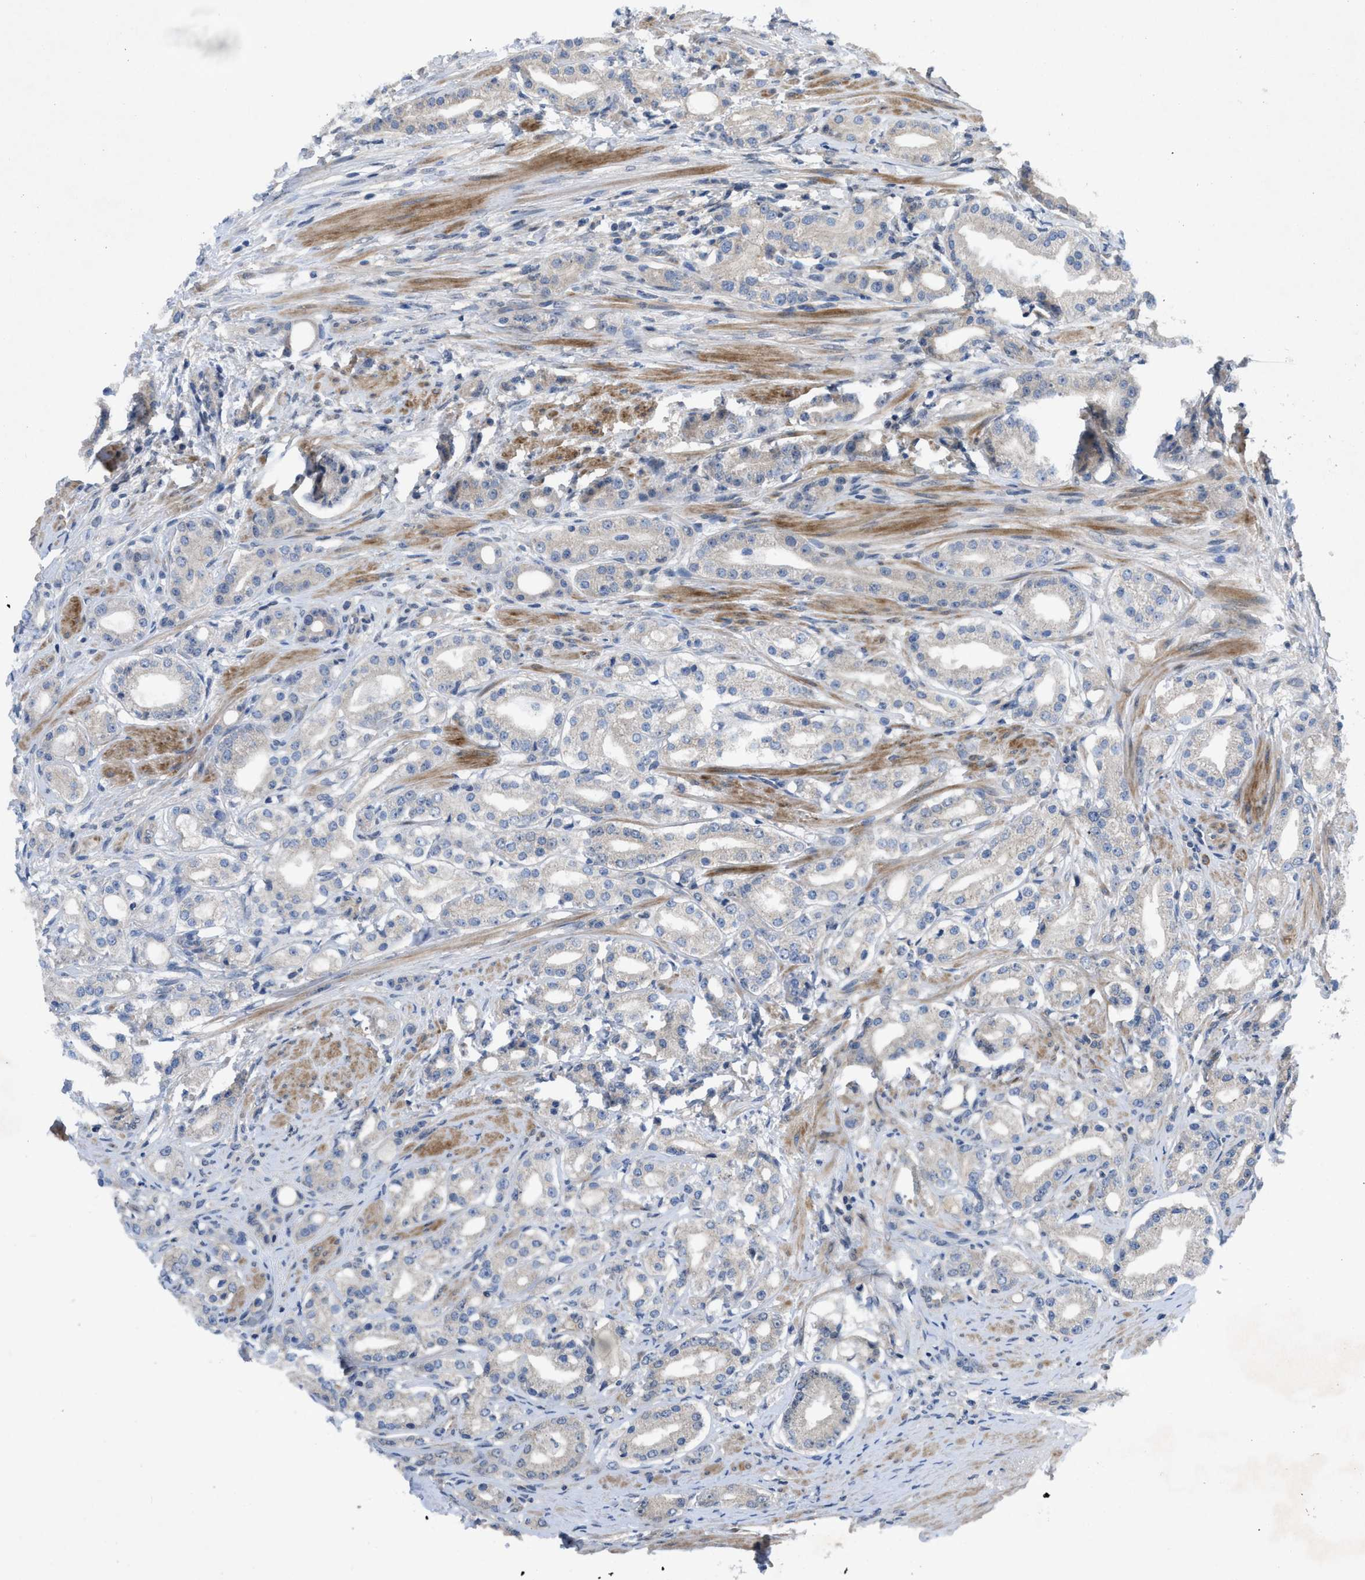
{"staining": {"intensity": "negative", "quantity": "none", "location": "none"}, "tissue": "prostate cancer", "cell_type": "Tumor cells", "image_type": "cancer", "snomed": [{"axis": "morphology", "description": "Adenocarcinoma, Low grade"}, {"axis": "topography", "description": "Prostate"}], "caption": "This histopathology image is of prostate cancer stained with immunohistochemistry to label a protein in brown with the nuclei are counter-stained blue. There is no expression in tumor cells.", "gene": "PANX1", "patient": {"sex": "male", "age": 63}}